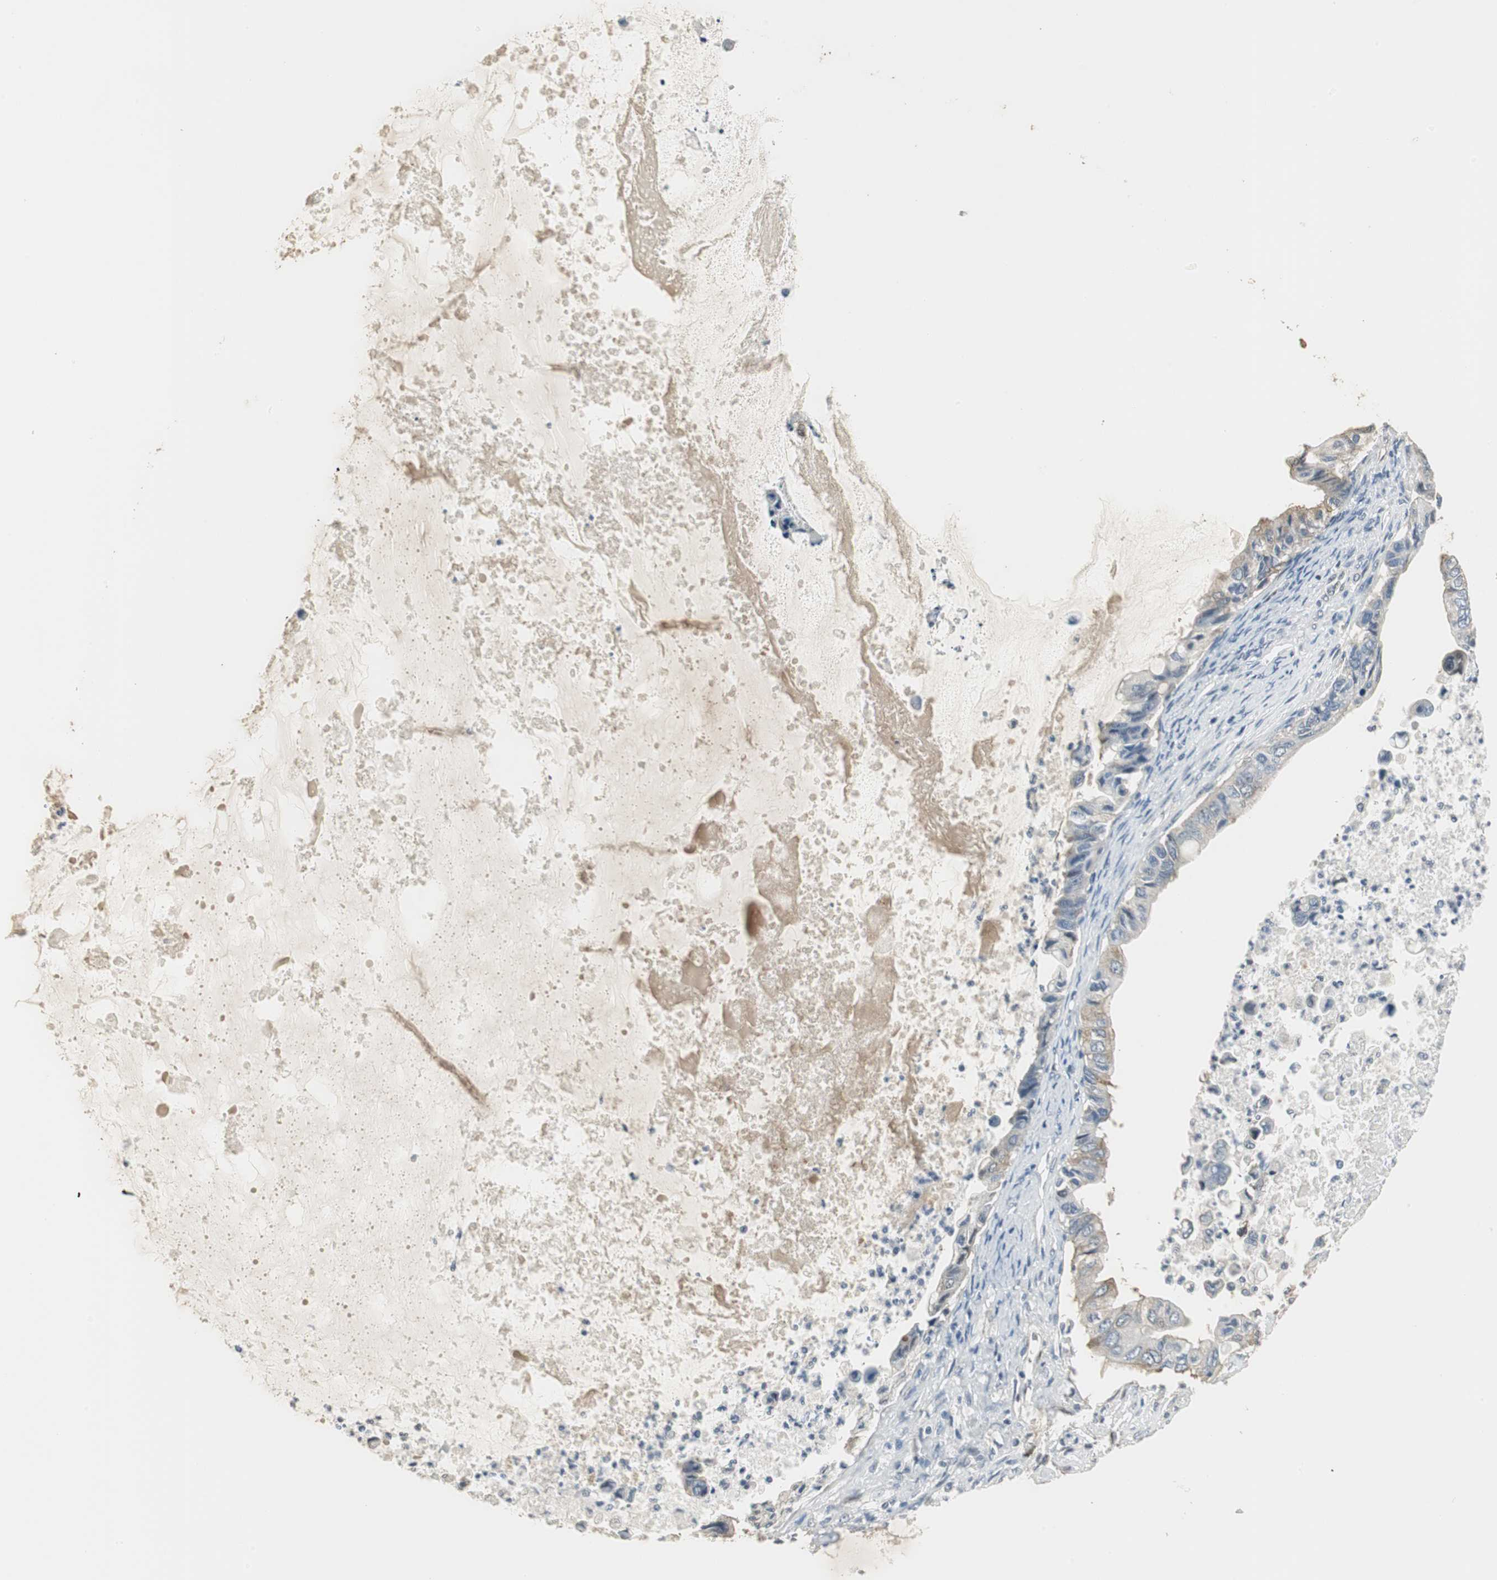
{"staining": {"intensity": "weak", "quantity": "25%-75%", "location": "cytoplasmic/membranous"}, "tissue": "ovarian cancer", "cell_type": "Tumor cells", "image_type": "cancer", "snomed": [{"axis": "morphology", "description": "Cystadenocarcinoma, mucinous, NOS"}, {"axis": "topography", "description": "Ovary"}], "caption": "Ovarian cancer (mucinous cystadenocarcinoma) was stained to show a protein in brown. There is low levels of weak cytoplasmic/membranous positivity in approximately 25%-75% of tumor cells. (brown staining indicates protein expression, while blue staining denotes nuclei).", "gene": "CCT5", "patient": {"sex": "female", "age": 80}}